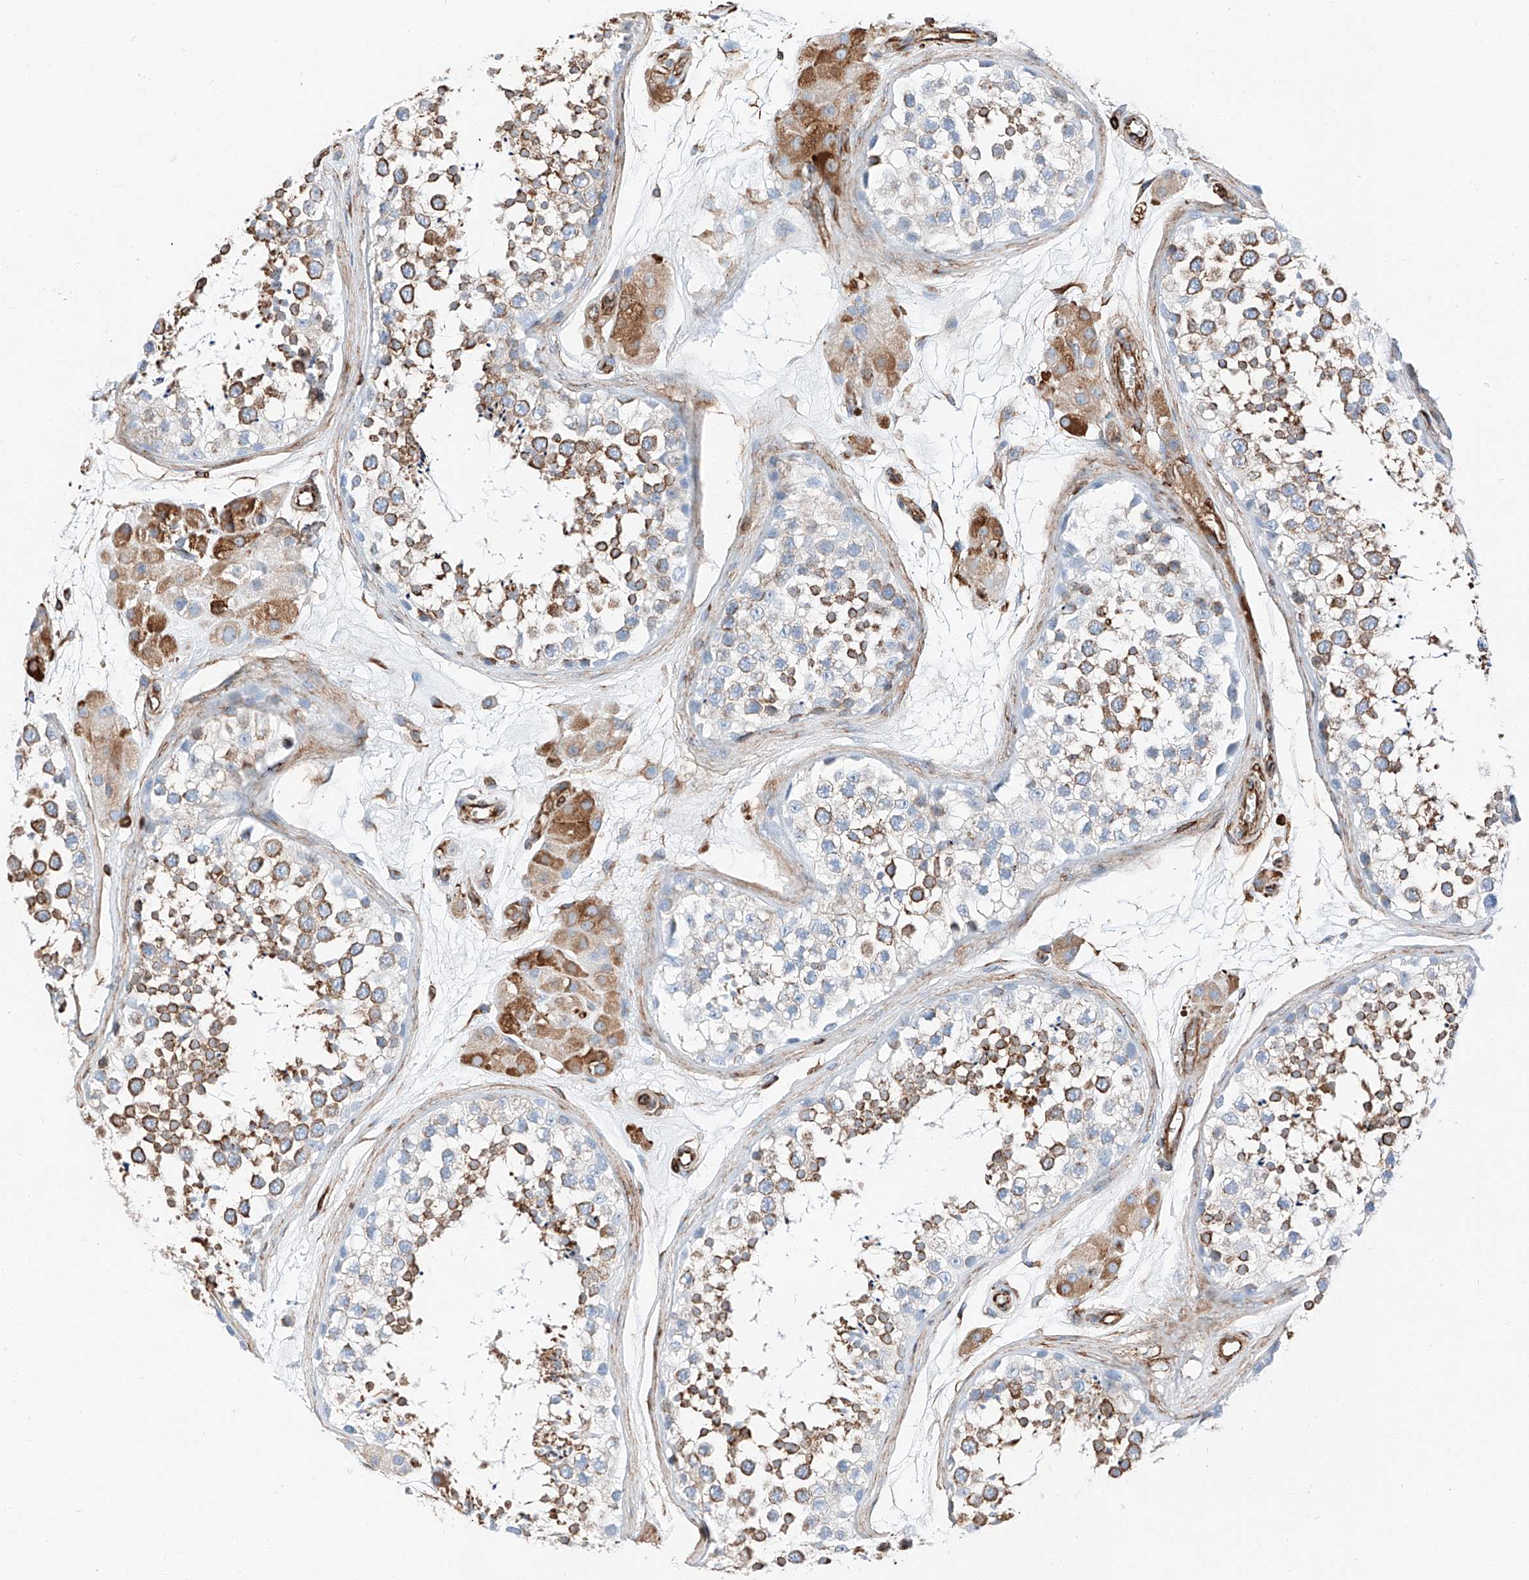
{"staining": {"intensity": "moderate", "quantity": "25%-75%", "location": "cytoplasmic/membranous"}, "tissue": "testis", "cell_type": "Cells in seminiferous ducts", "image_type": "normal", "snomed": [{"axis": "morphology", "description": "Normal tissue, NOS"}, {"axis": "topography", "description": "Testis"}], "caption": "This is an image of immunohistochemistry (IHC) staining of benign testis, which shows moderate expression in the cytoplasmic/membranous of cells in seminiferous ducts.", "gene": "ZNF804A", "patient": {"sex": "male", "age": 56}}